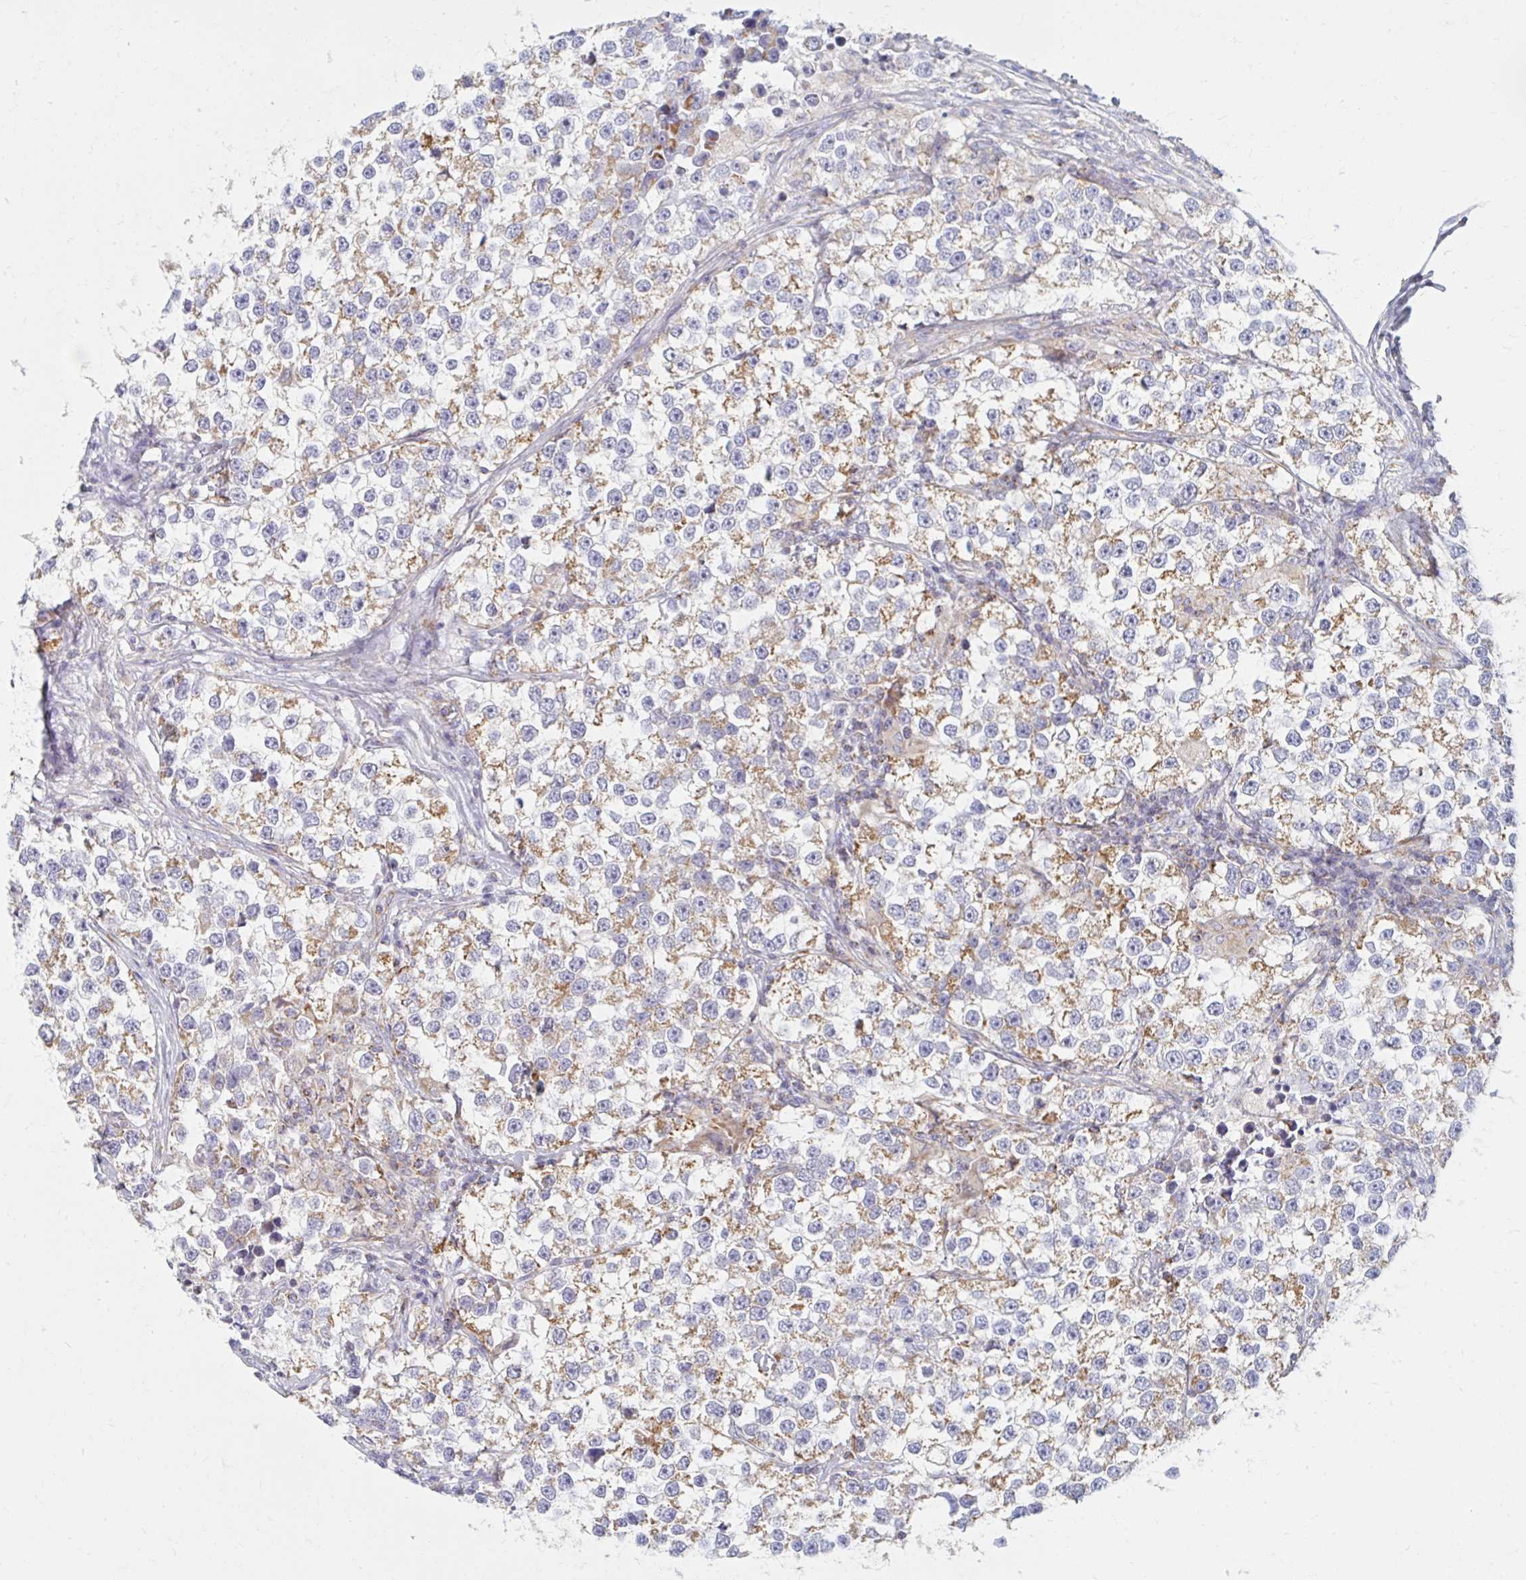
{"staining": {"intensity": "moderate", "quantity": "<25%", "location": "cytoplasmic/membranous"}, "tissue": "testis cancer", "cell_type": "Tumor cells", "image_type": "cancer", "snomed": [{"axis": "morphology", "description": "Seminoma, NOS"}, {"axis": "topography", "description": "Testis"}], "caption": "Seminoma (testis) tissue exhibits moderate cytoplasmic/membranous staining in about <25% of tumor cells, visualized by immunohistochemistry.", "gene": "MAVS", "patient": {"sex": "male", "age": 46}}